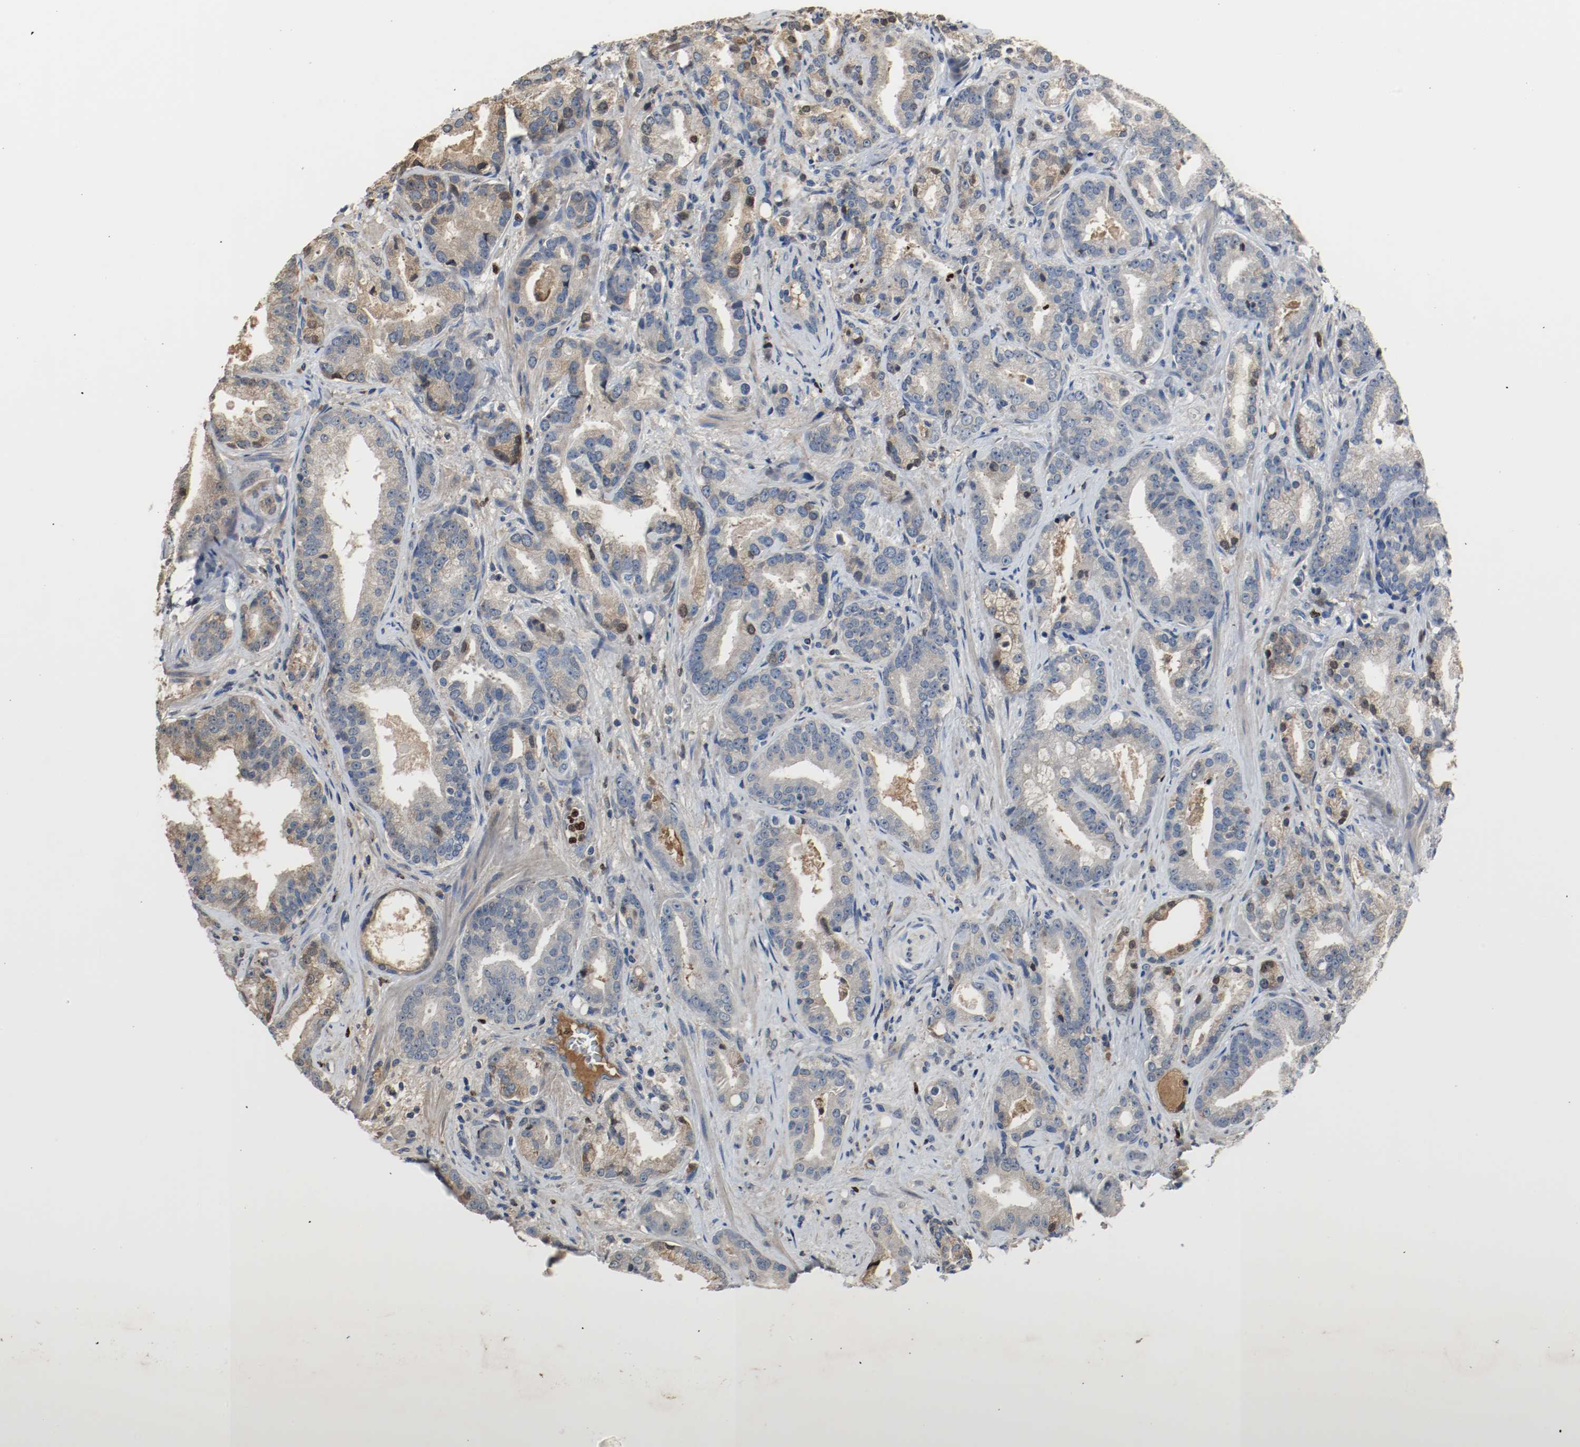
{"staining": {"intensity": "moderate", "quantity": "<25%", "location": "nuclear"}, "tissue": "prostate cancer", "cell_type": "Tumor cells", "image_type": "cancer", "snomed": [{"axis": "morphology", "description": "Adenocarcinoma, Low grade"}, {"axis": "topography", "description": "Prostate"}], "caption": "A high-resolution image shows IHC staining of prostate cancer, which exhibits moderate nuclear staining in about <25% of tumor cells.", "gene": "BLK", "patient": {"sex": "male", "age": 63}}